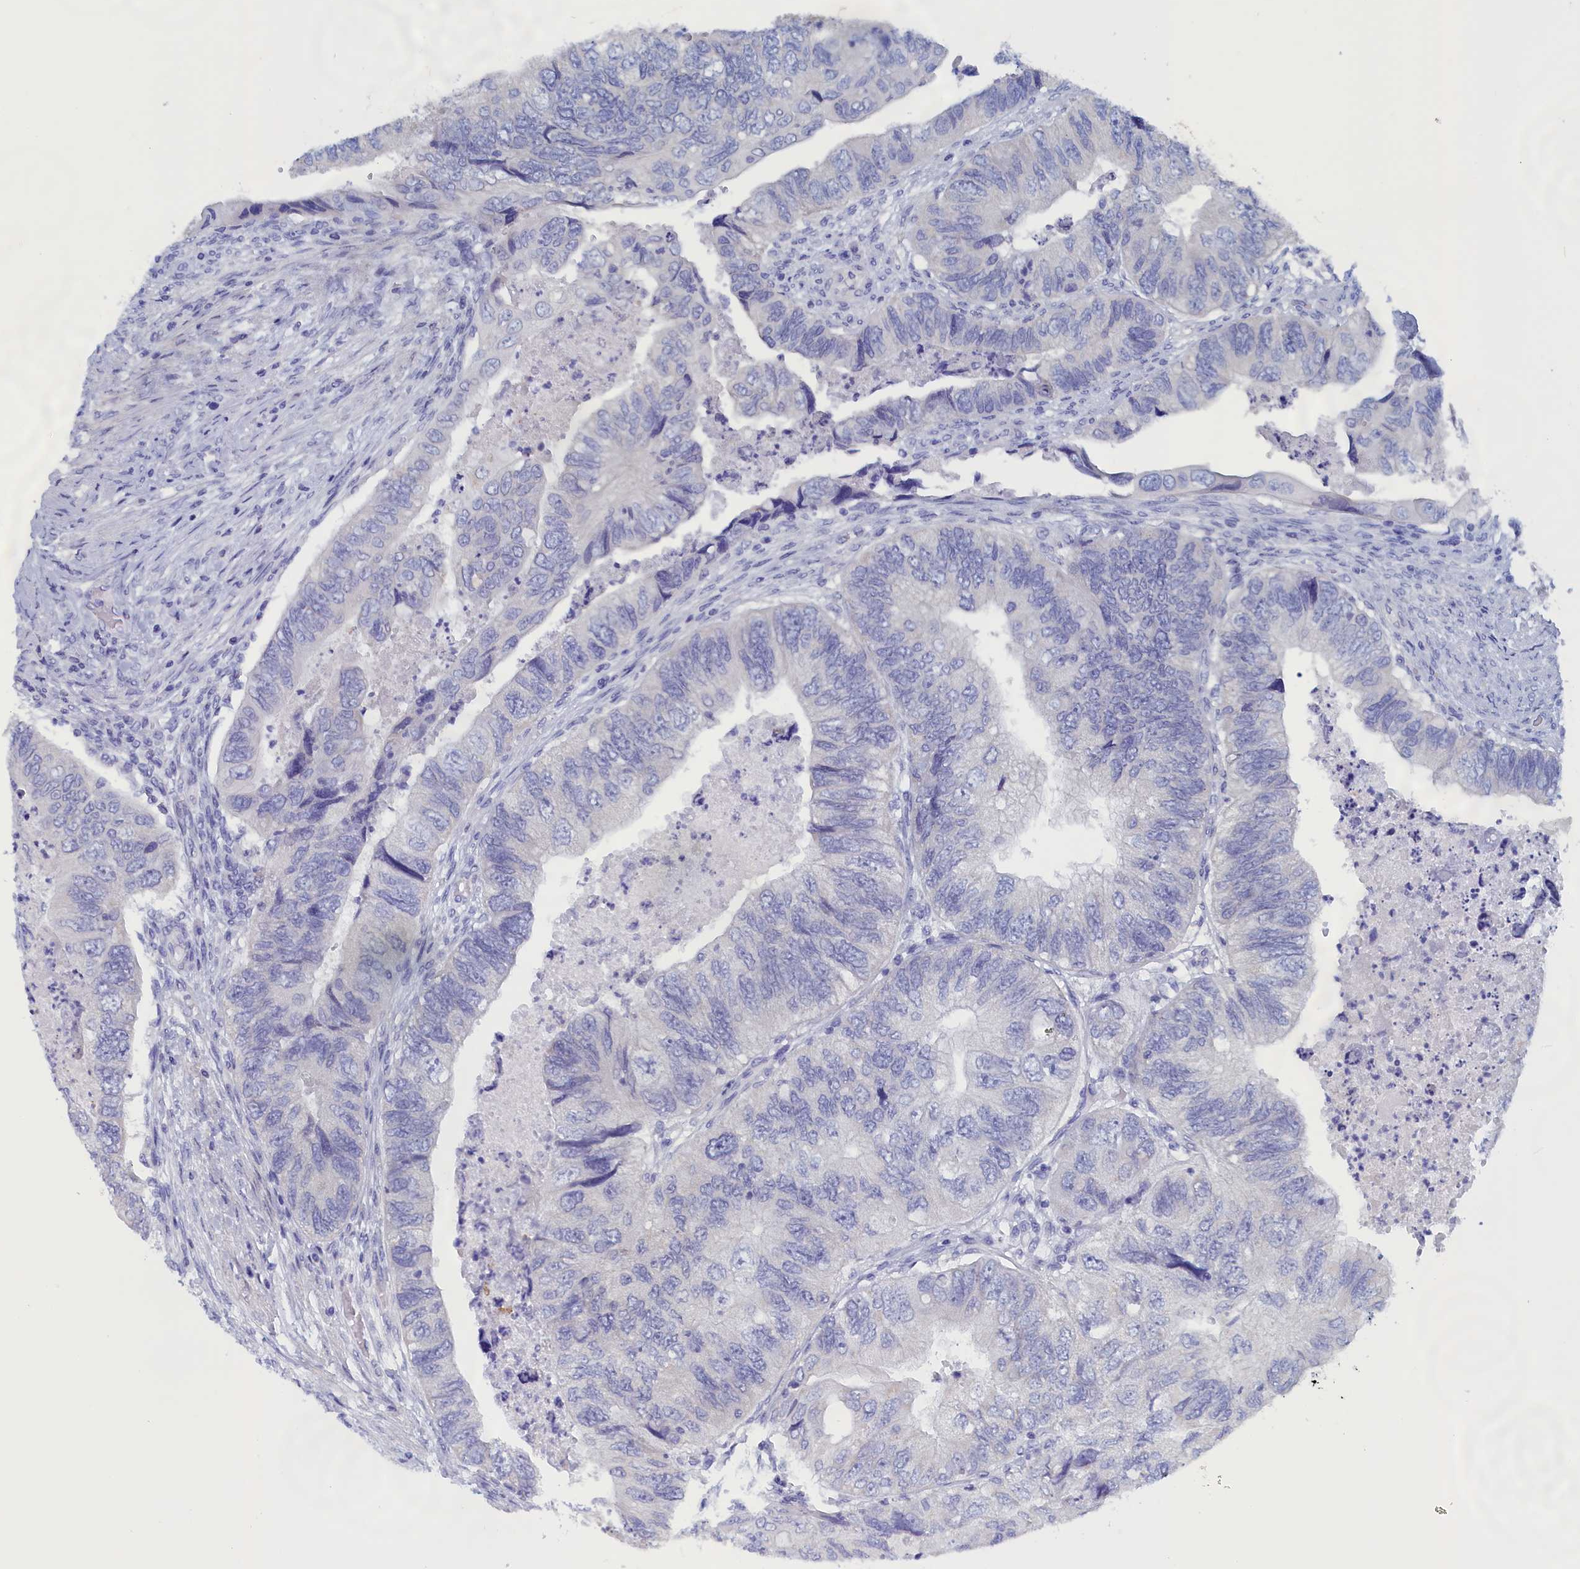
{"staining": {"intensity": "negative", "quantity": "none", "location": "none"}, "tissue": "colorectal cancer", "cell_type": "Tumor cells", "image_type": "cancer", "snomed": [{"axis": "morphology", "description": "Adenocarcinoma, NOS"}, {"axis": "topography", "description": "Rectum"}], "caption": "High magnification brightfield microscopy of colorectal adenocarcinoma stained with DAB (brown) and counterstained with hematoxylin (blue): tumor cells show no significant staining. (DAB (3,3'-diaminobenzidine) immunohistochemistry (IHC) with hematoxylin counter stain).", "gene": "ANKRD2", "patient": {"sex": "male", "age": 63}}